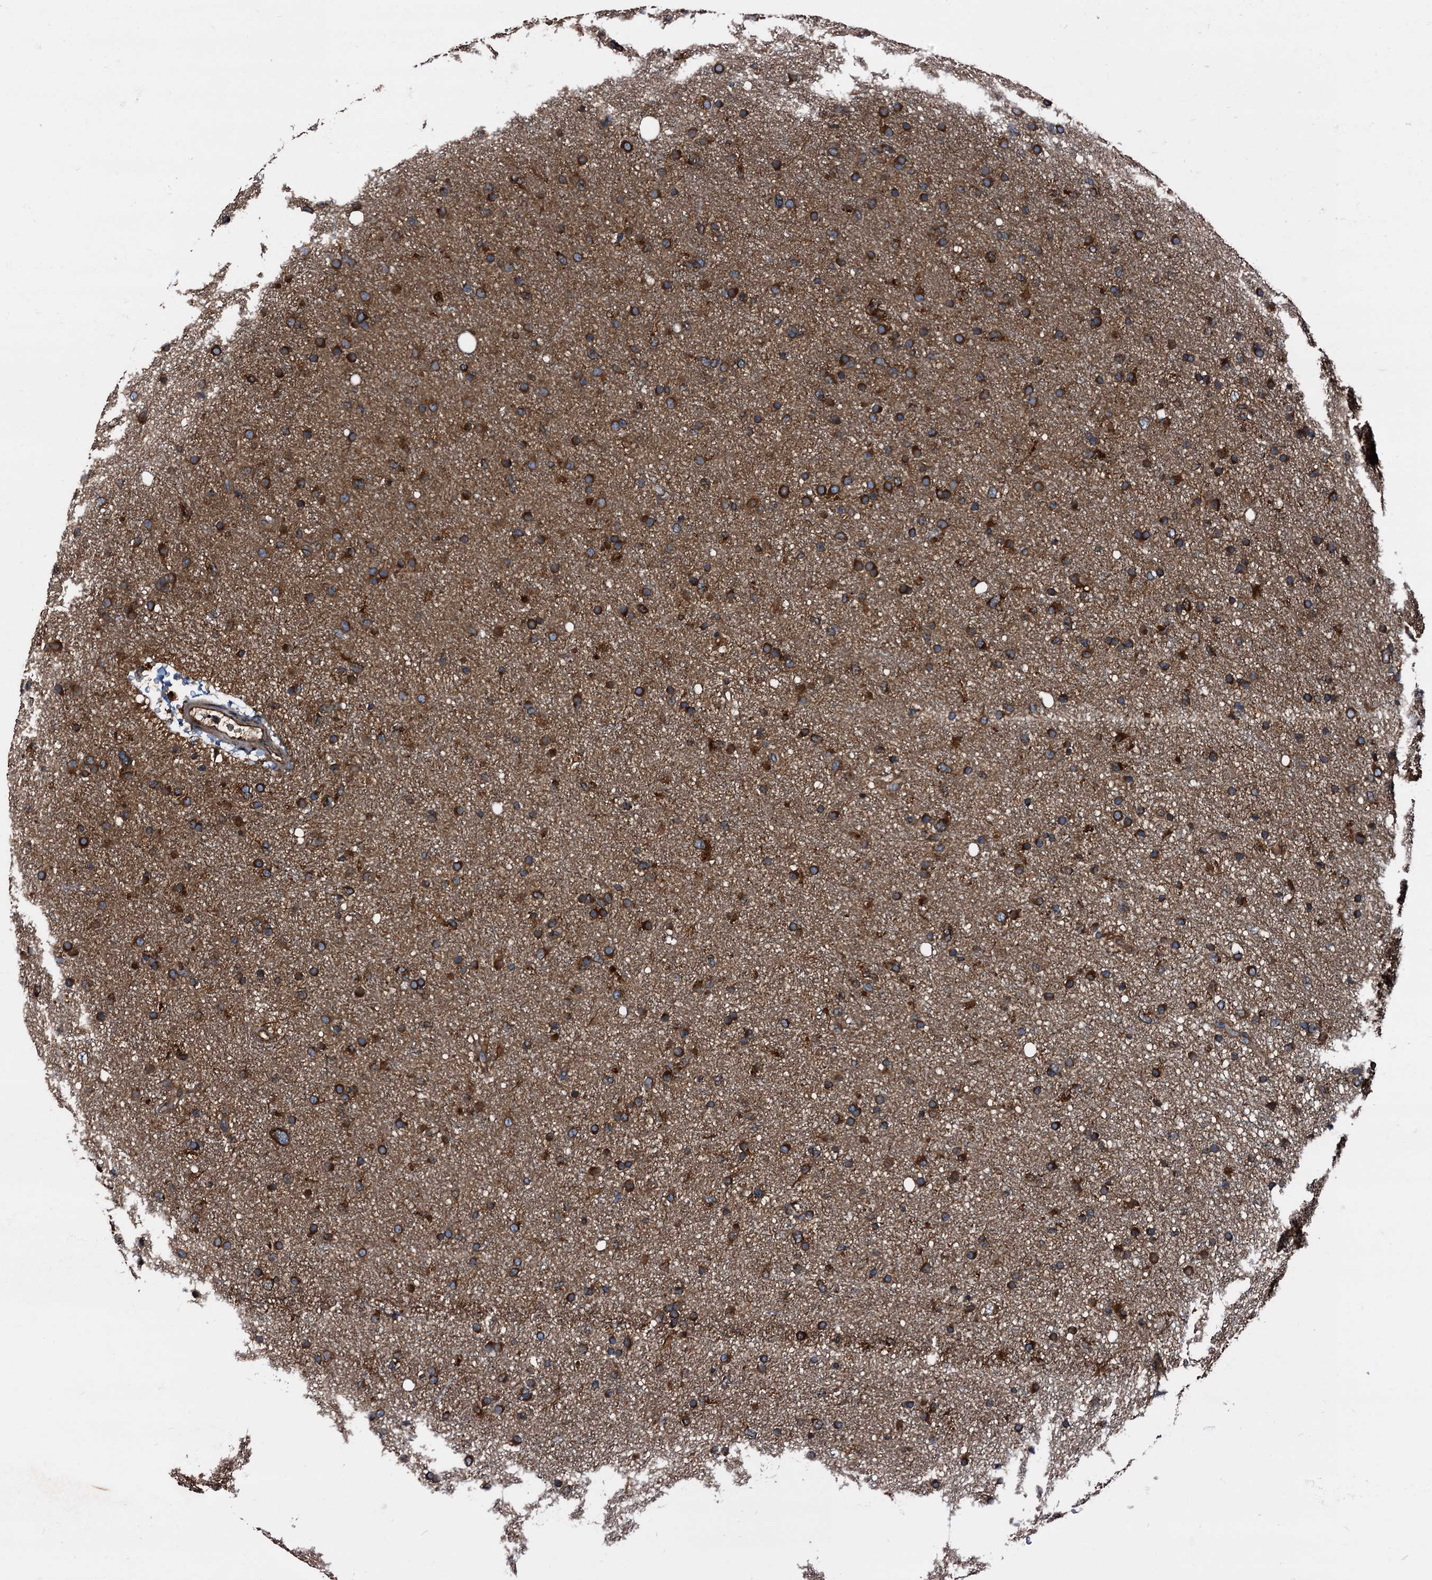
{"staining": {"intensity": "strong", "quantity": ">75%", "location": "cytoplasmic/membranous"}, "tissue": "glioma", "cell_type": "Tumor cells", "image_type": "cancer", "snomed": [{"axis": "morphology", "description": "Glioma, malignant, Low grade"}, {"axis": "topography", "description": "Cerebral cortex"}], "caption": "A photomicrograph showing strong cytoplasmic/membranous staining in about >75% of tumor cells in glioma, as visualized by brown immunohistochemical staining.", "gene": "PEX5", "patient": {"sex": "female", "age": 39}}